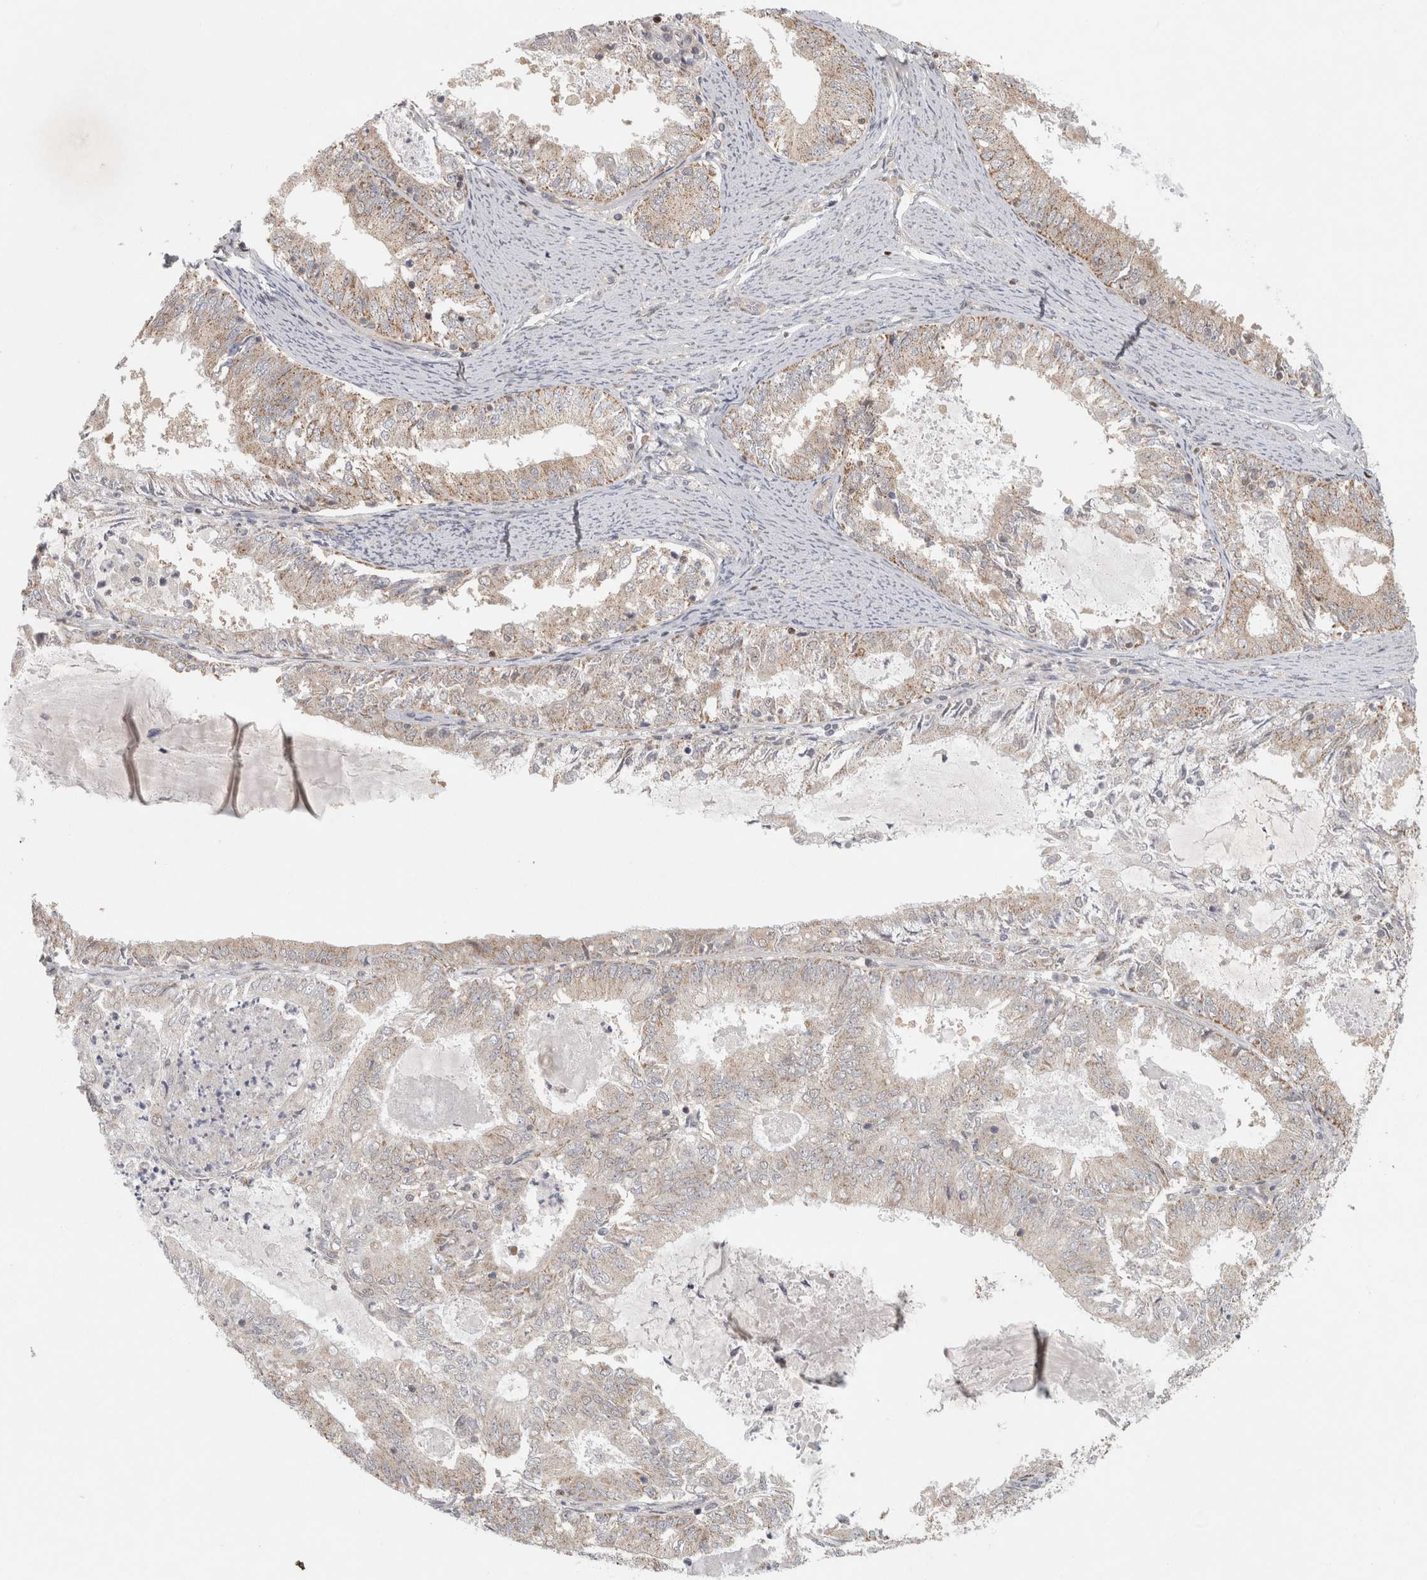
{"staining": {"intensity": "weak", "quantity": "25%-75%", "location": "cytoplasmic/membranous"}, "tissue": "endometrial cancer", "cell_type": "Tumor cells", "image_type": "cancer", "snomed": [{"axis": "morphology", "description": "Adenocarcinoma, NOS"}, {"axis": "topography", "description": "Endometrium"}], "caption": "The micrograph displays staining of adenocarcinoma (endometrial), revealing weak cytoplasmic/membranous protein expression (brown color) within tumor cells. The protein is shown in brown color, while the nuclei are stained blue.", "gene": "KDM8", "patient": {"sex": "female", "age": 57}}